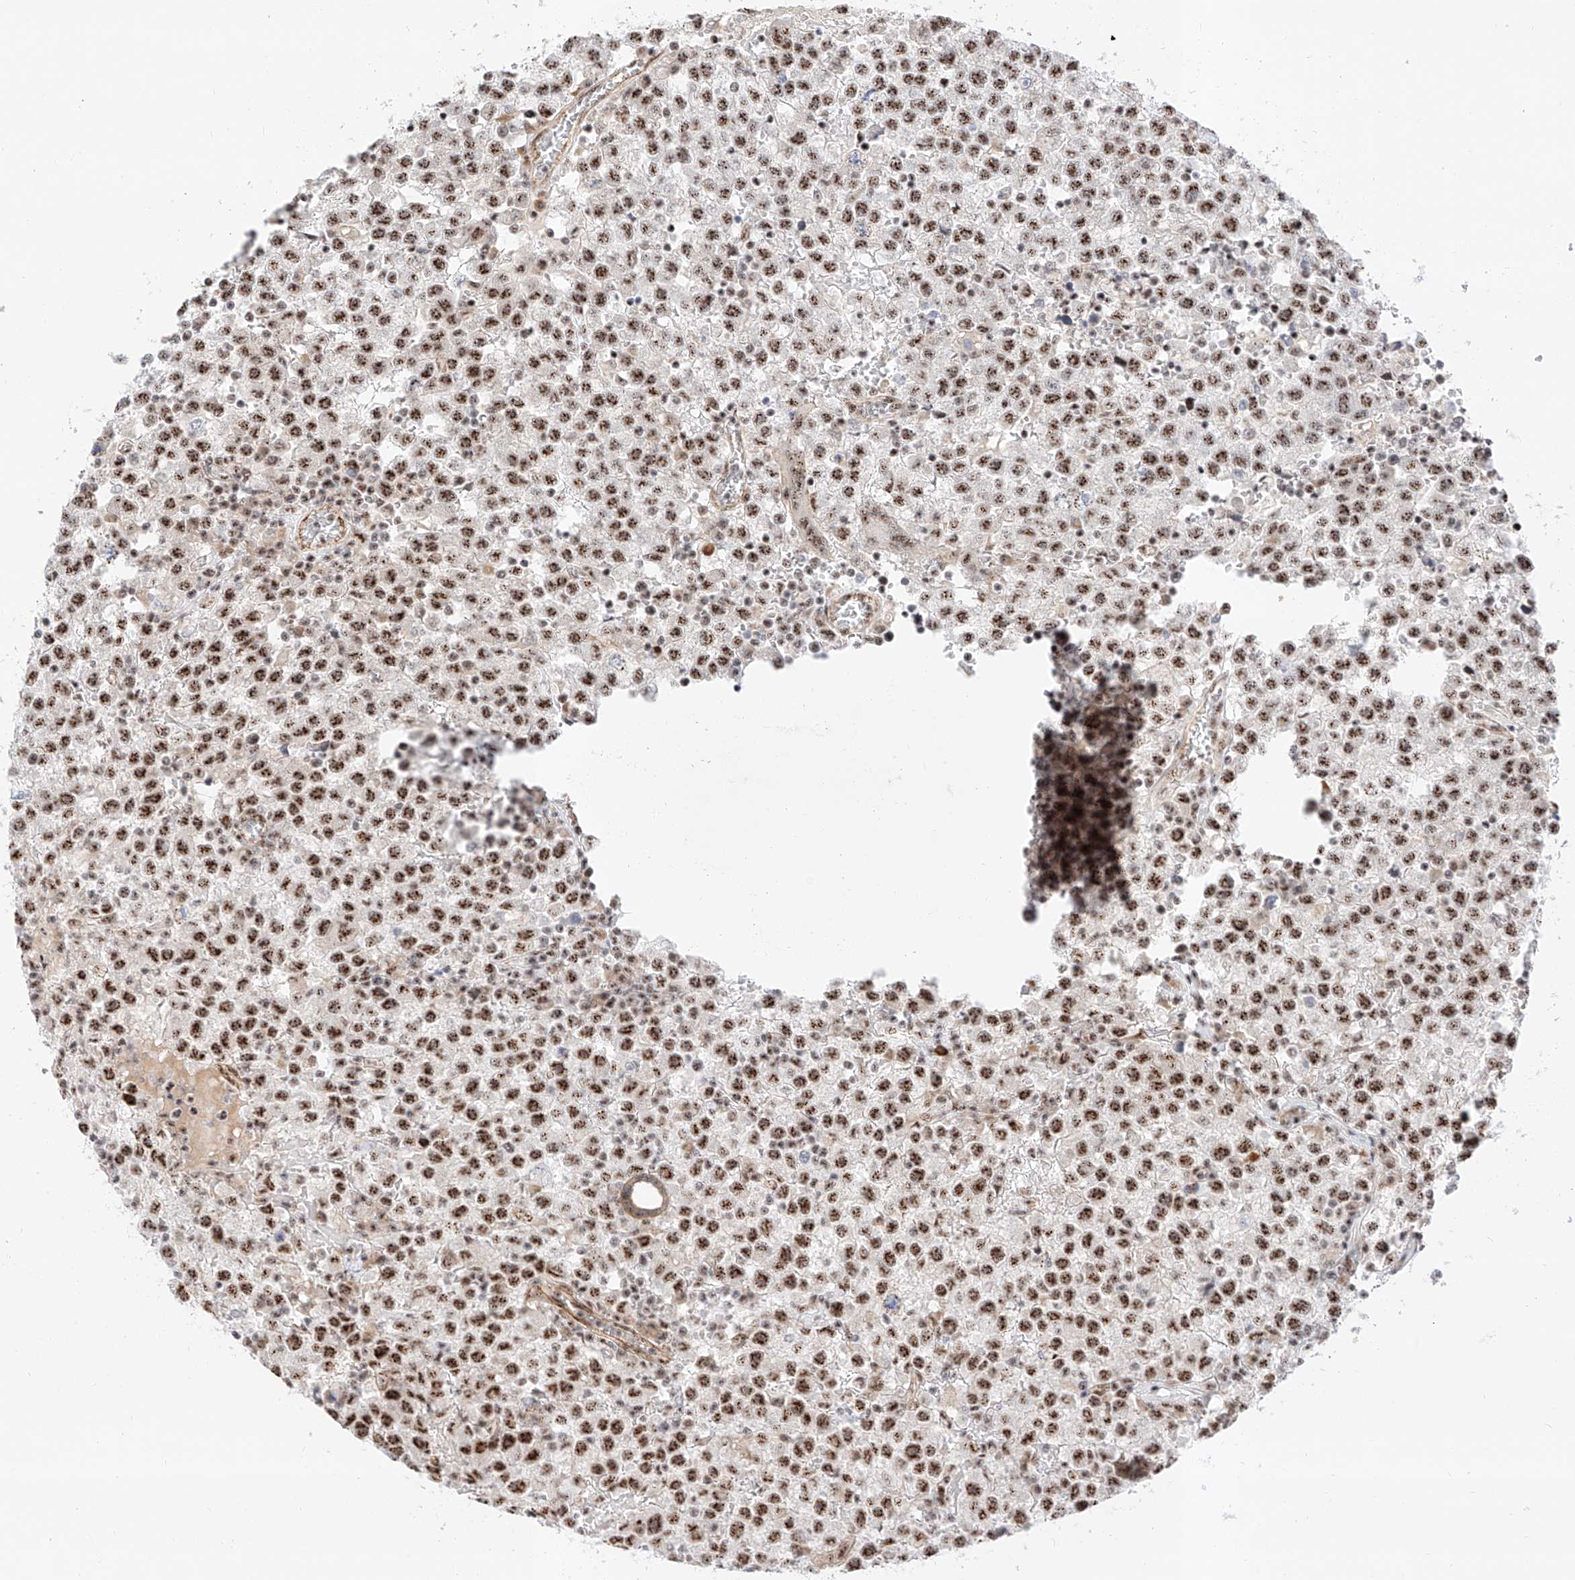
{"staining": {"intensity": "strong", "quantity": ">75%", "location": "nuclear"}, "tissue": "testis cancer", "cell_type": "Tumor cells", "image_type": "cancer", "snomed": [{"axis": "morphology", "description": "Seminoma, NOS"}, {"axis": "topography", "description": "Testis"}], "caption": "Immunohistochemistry of human testis cancer reveals high levels of strong nuclear positivity in about >75% of tumor cells.", "gene": "ATXN7L2", "patient": {"sex": "male", "age": 22}}